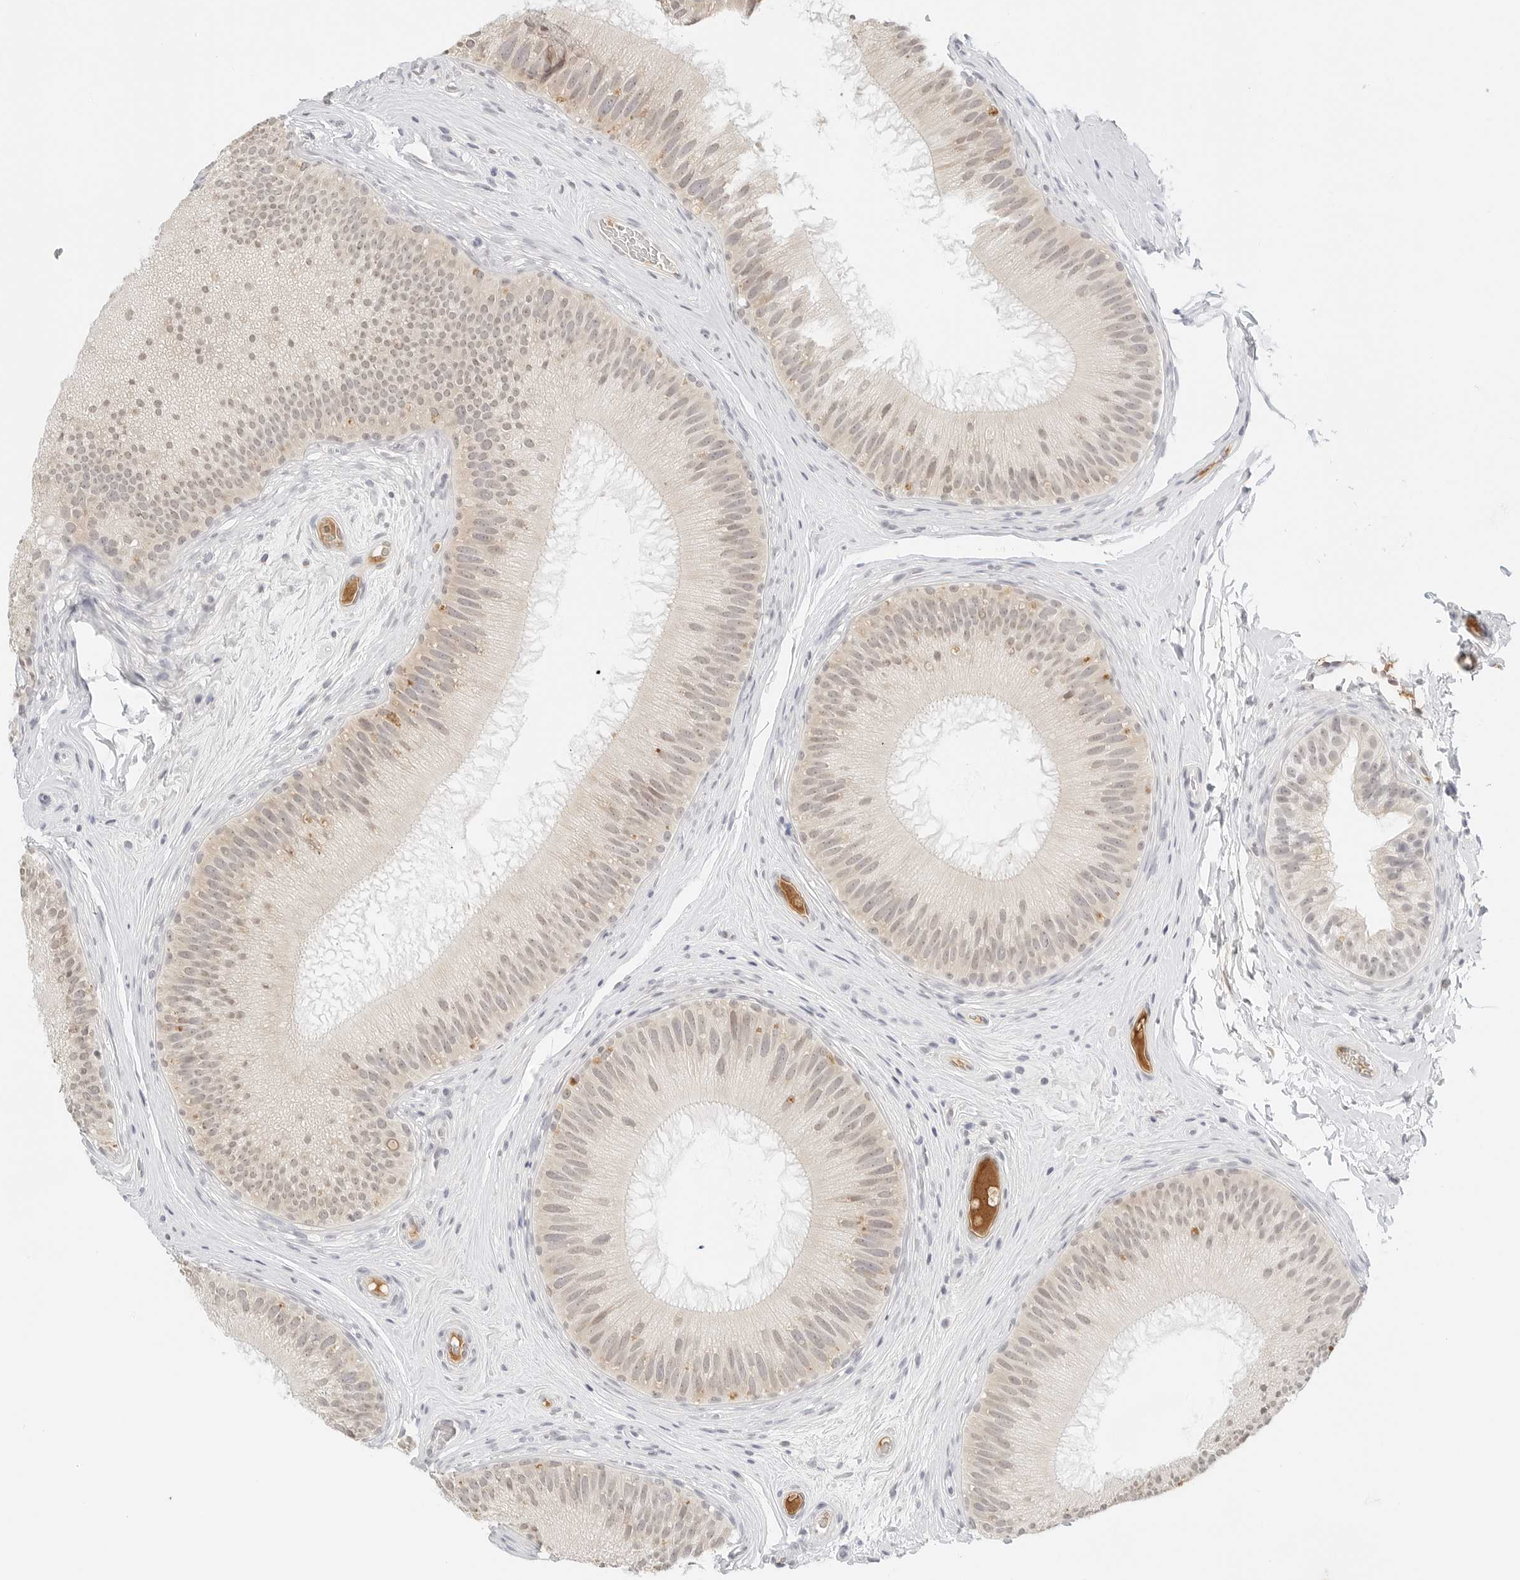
{"staining": {"intensity": "moderate", "quantity": "<25%", "location": "cytoplasmic/membranous"}, "tissue": "epididymis", "cell_type": "Glandular cells", "image_type": "normal", "snomed": [{"axis": "morphology", "description": "Normal tissue, NOS"}, {"axis": "topography", "description": "Epididymis"}], "caption": "Epididymis stained for a protein demonstrates moderate cytoplasmic/membranous positivity in glandular cells. (DAB IHC, brown staining for protein, blue staining for nuclei).", "gene": "NEO1", "patient": {"sex": "male", "age": 45}}